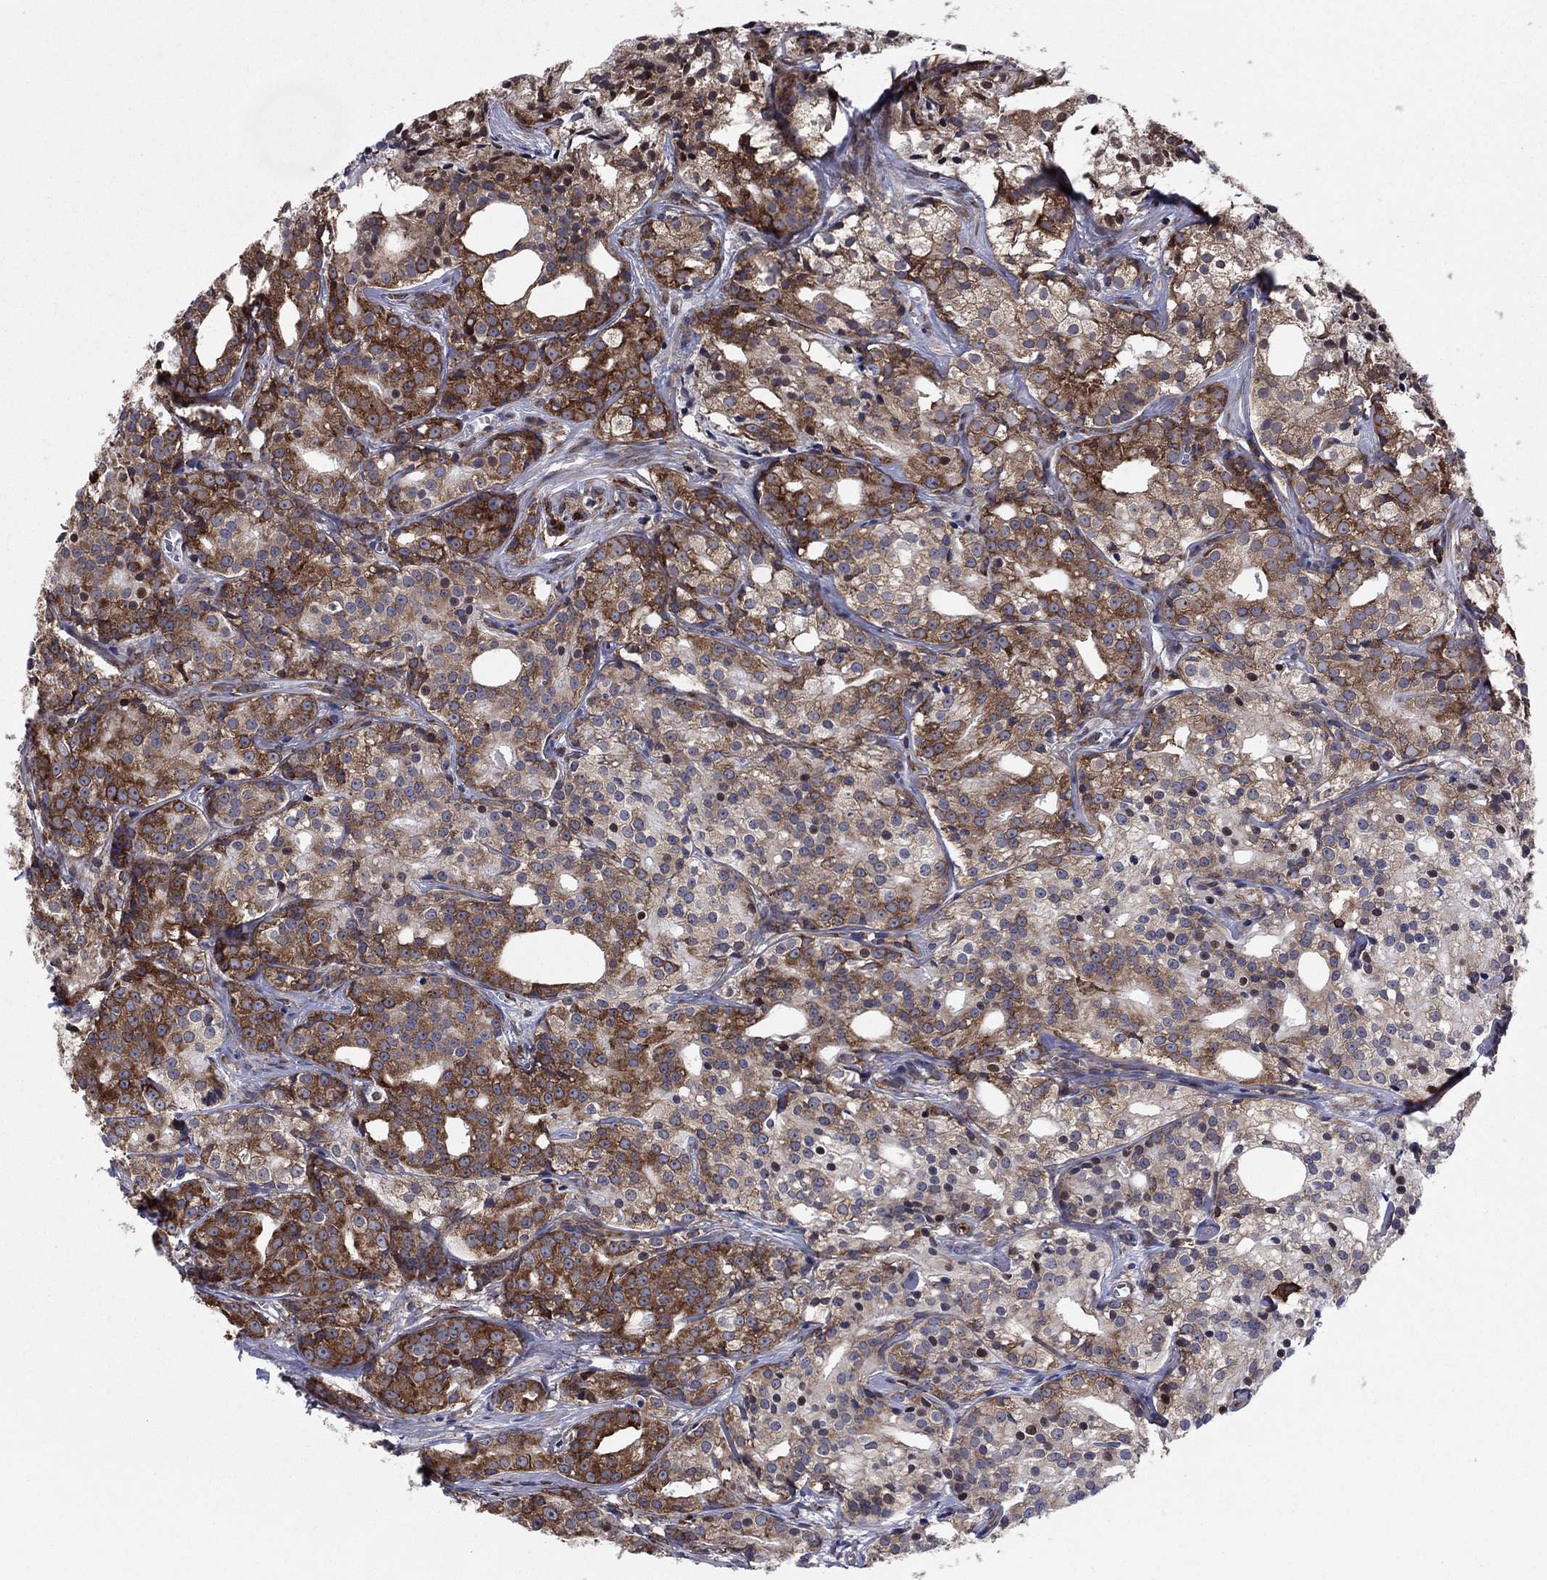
{"staining": {"intensity": "strong", "quantity": "25%-75%", "location": "cytoplasmic/membranous"}, "tissue": "prostate cancer", "cell_type": "Tumor cells", "image_type": "cancer", "snomed": [{"axis": "morphology", "description": "Adenocarcinoma, Medium grade"}, {"axis": "topography", "description": "Prostate"}], "caption": "An immunohistochemistry micrograph of neoplastic tissue is shown. Protein staining in brown shows strong cytoplasmic/membranous positivity in adenocarcinoma (medium-grade) (prostate) within tumor cells. (DAB (3,3'-diaminobenzidine) IHC, brown staining for protein, blue staining for nuclei).", "gene": "YBX1", "patient": {"sex": "male", "age": 74}}